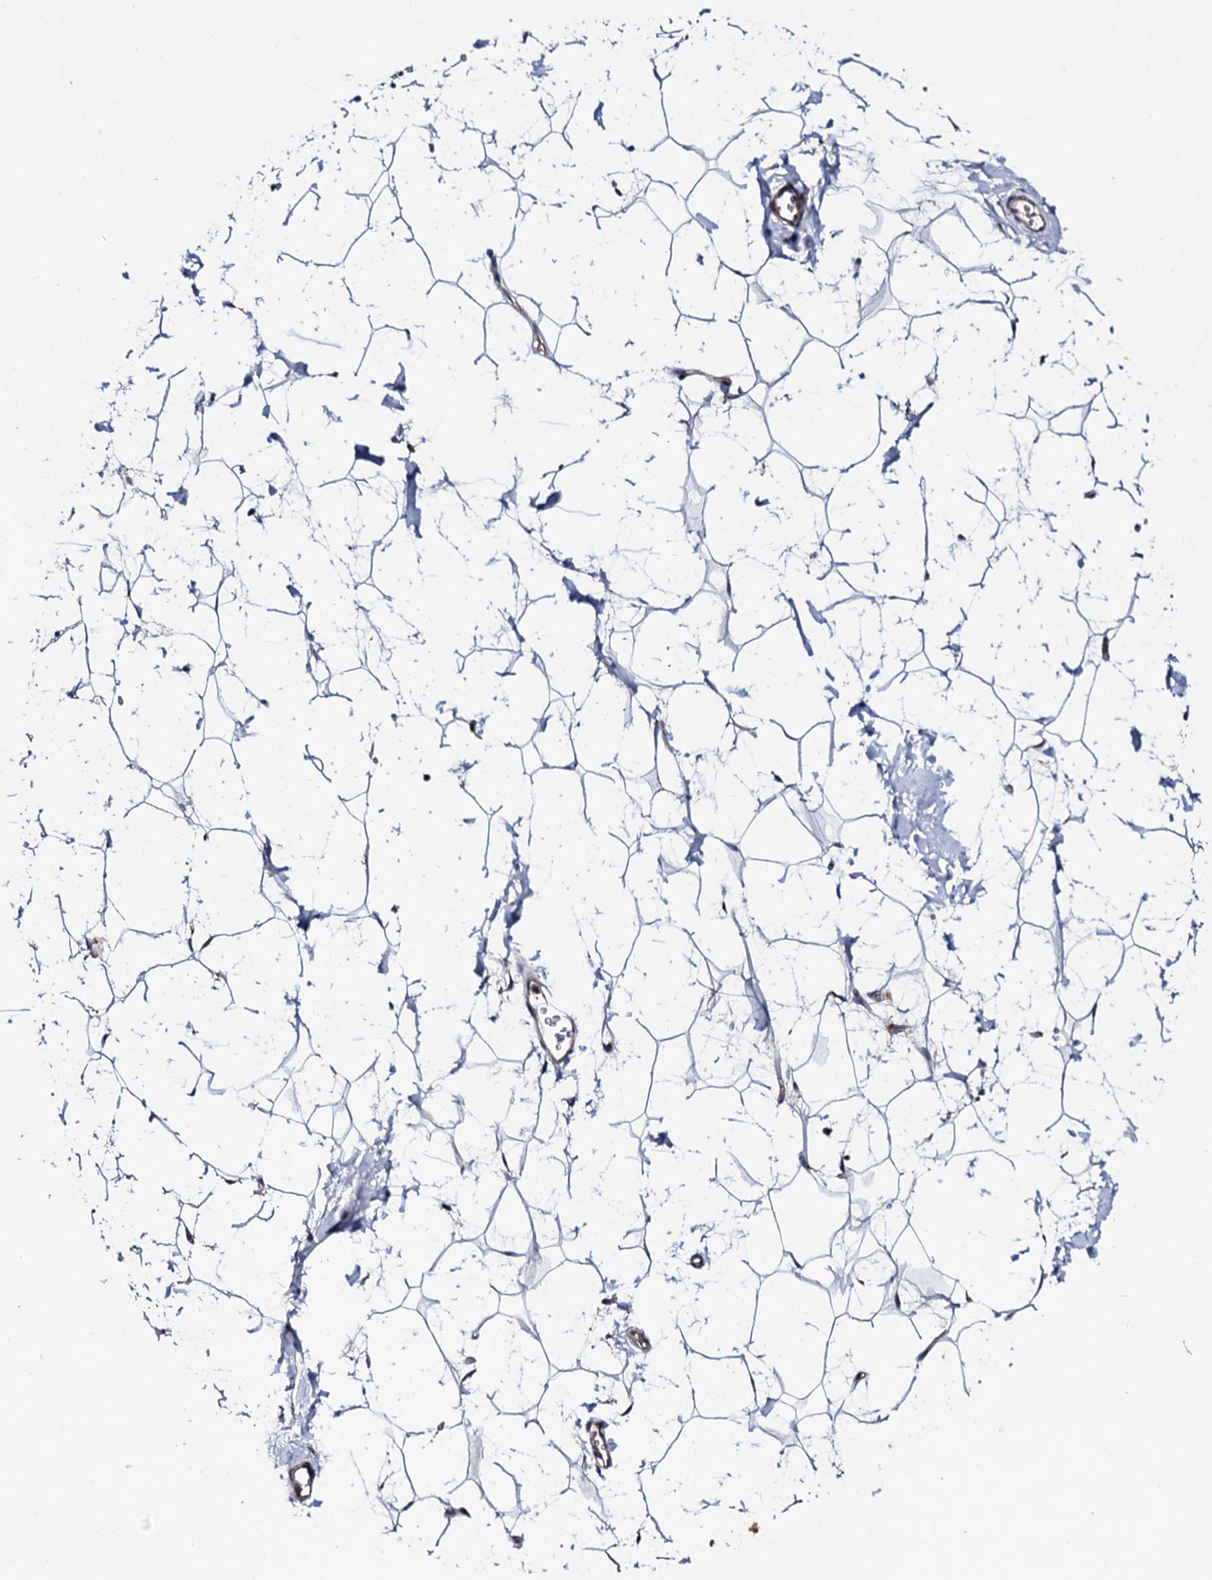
{"staining": {"intensity": "negative", "quantity": "none", "location": "none"}, "tissue": "adipose tissue", "cell_type": "Adipocytes", "image_type": "normal", "snomed": [{"axis": "morphology", "description": "Normal tissue, NOS"}, {"axis": "topography", "description": "Breast"}], "caption": "This is an immunohistochemistry image of benign human adipose tissue. There is no expression in adipocytes.", "gene": "PLET1", "patient": {"sex": "female", "age": 26}}